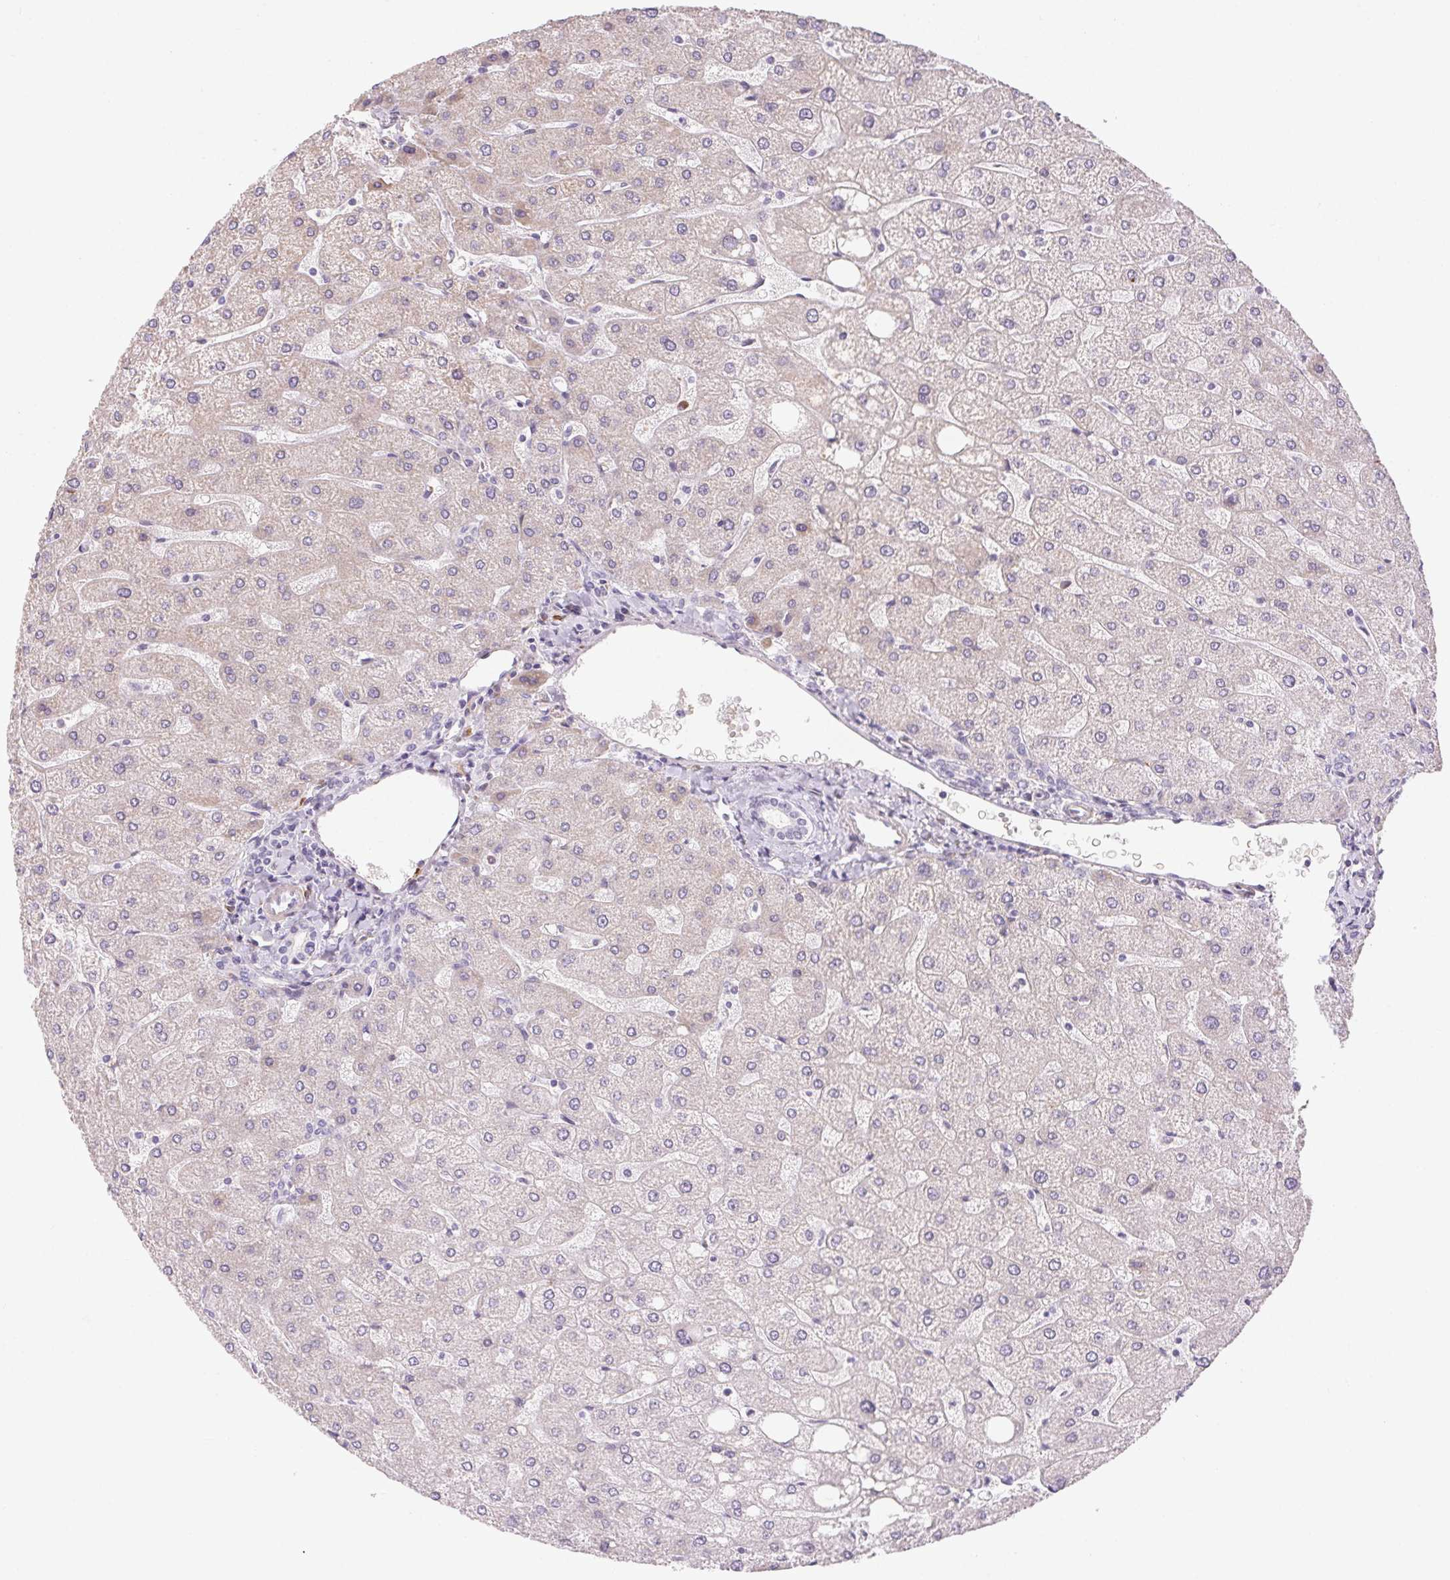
{"staining": {"intensity": "negative", "quantity": "none", "location": "none"}, "tissue": "liver", "cell_type": "Cholangiocytes", "image_type": "normal", "snomed": [{"axis": "morphology", "description": "Normal tissue, NOS"}, {"axis": "topography", "description": "Liver"}], "caption": "Human liver stained for a protein using immunohistochemistry exhibits no positivity in cholangiocytes.", "gene": "RPGRIP1", "patient": {"sex": "male", "age": 67}}